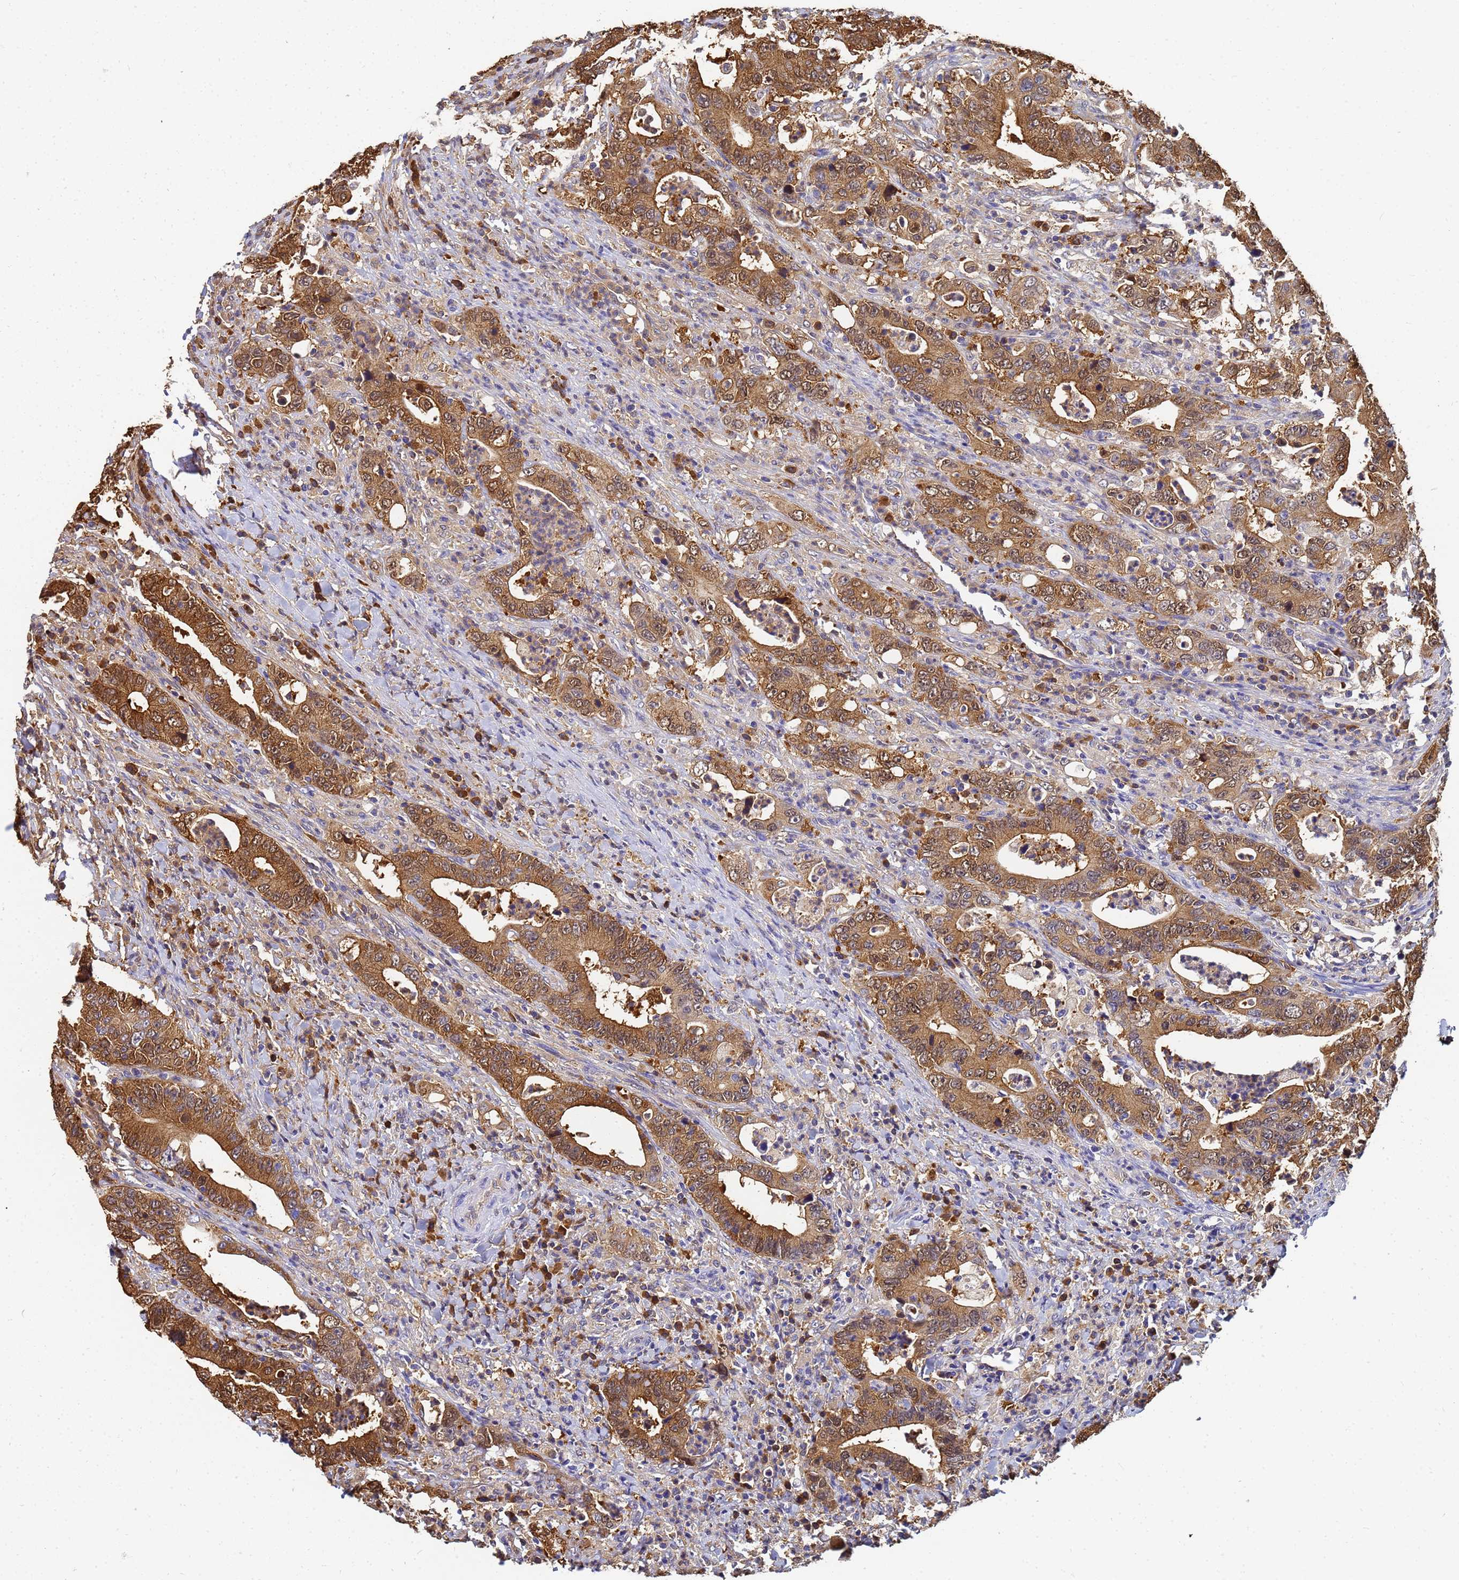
{"staining": {"intensity": "moderate", "quantity": ">75%", "location": "cytoplasmic/membranous"}, "tissue": "colorectal cancer", "cell_type": "Tumor cells", "image_type": "cancer", "snomed": [{"axis": "morphology", "description": "Adenocarcinoma, NOS"}, {"axis": "topography", "description": "Colon"}], "caption": "Colorectal cancer stained with DAB (3,3'-diaminobenzidine) IHC displays medium levels of moderate cytoplasmic/membranous positivity in approximately >75% of tumor cells. (DAB IHC, brown staining for protein, blue staining for nuclei).", "gene": "NME1-NME2", "patient": {"sex": "female", "age": 75}}